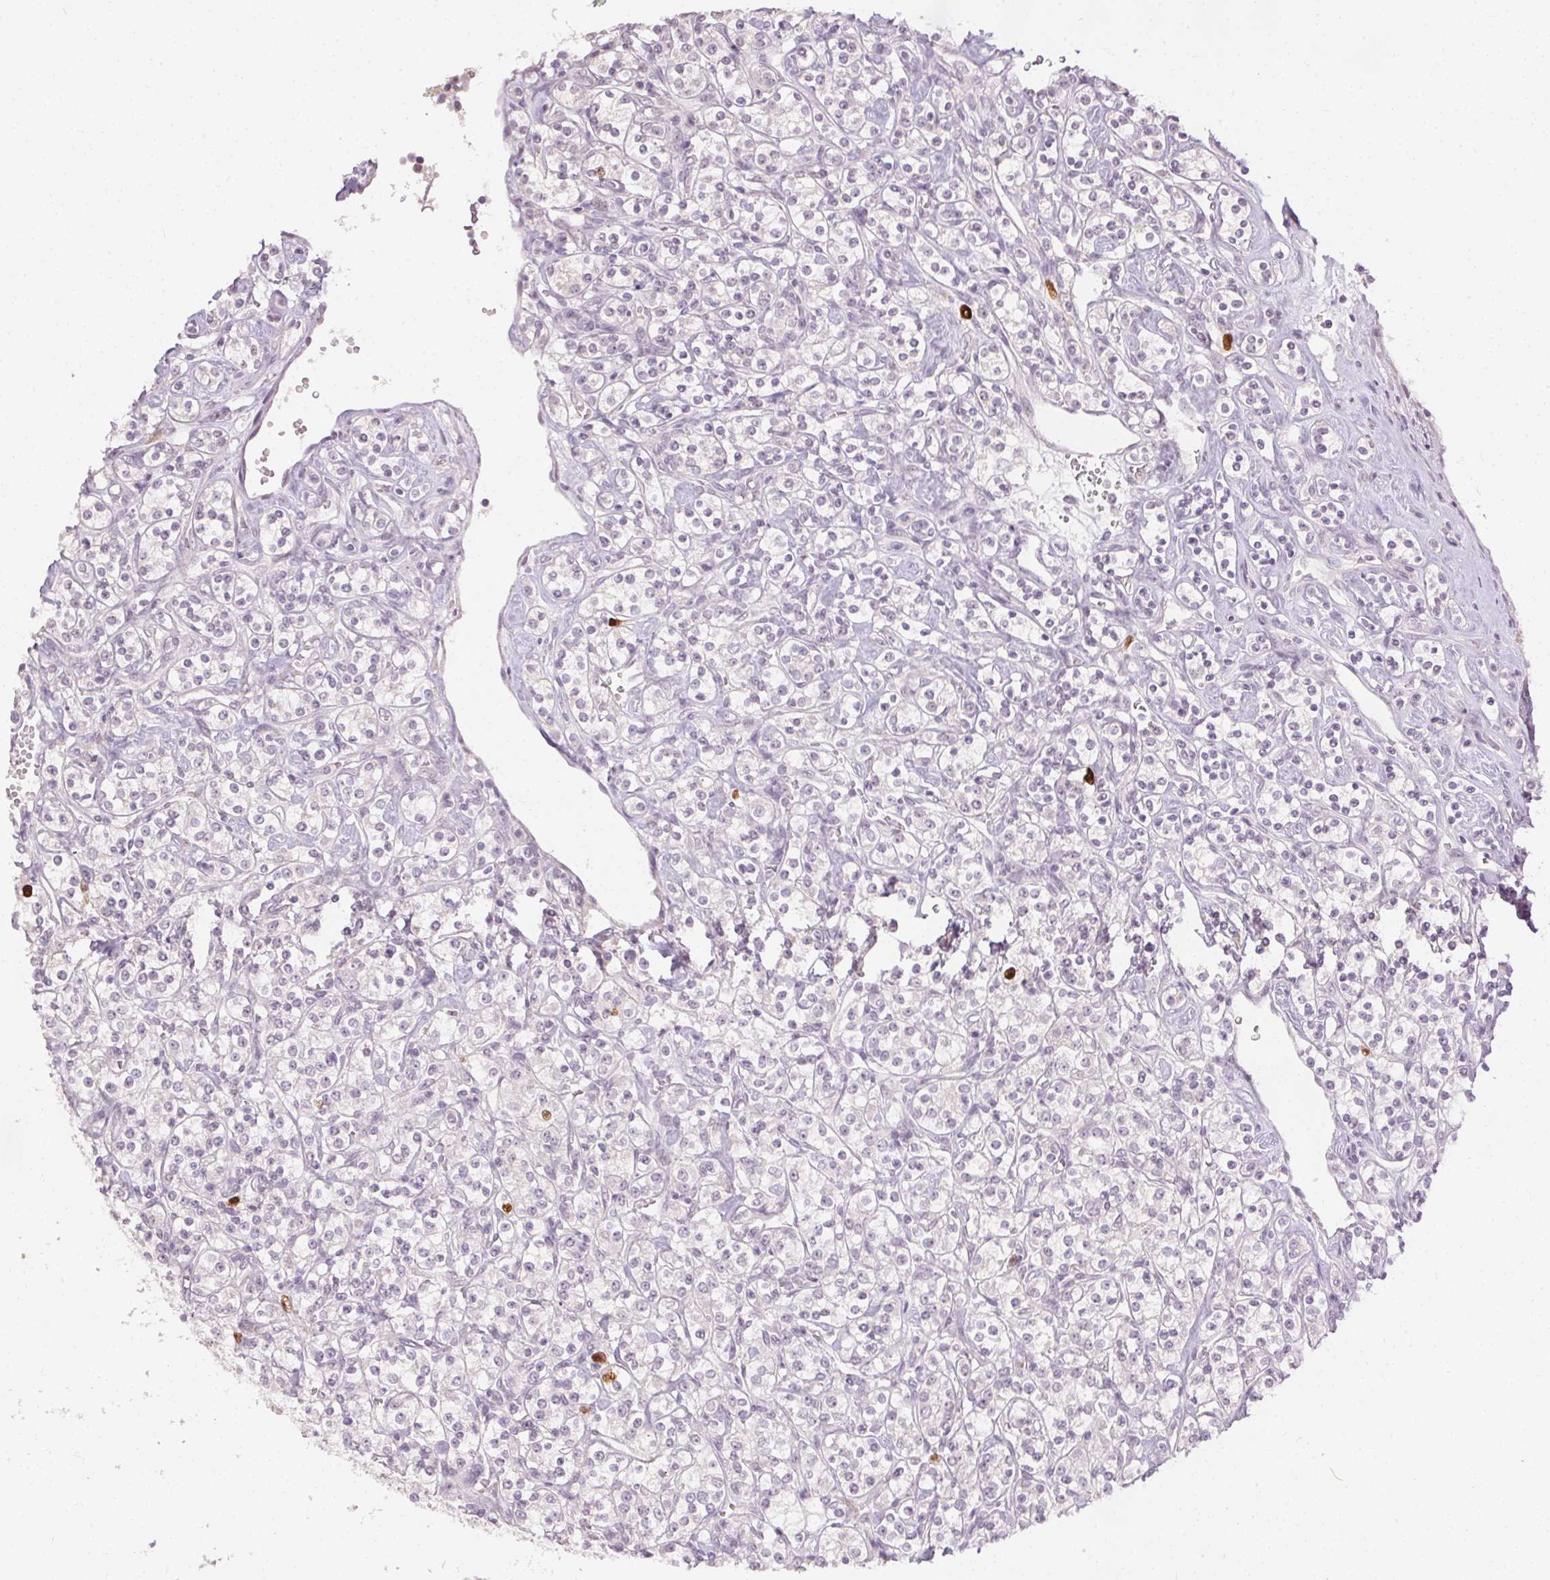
{"staining": {"intensity": "strong", "quantity": "<25%", "location": "nuclear"}, "tissue": "renal cancer", "cell_type": "Tumor cells", "image_type": "cancer", "snomed": [{"axis": "morphology", "description": "Adenocarcinoma, NOS"}, {"axis": "topography", "description": "Kidney"}], "caption": "Immunohistochemistry (IHC) (DAB) staining of renal adenocarcinoma displays strong nuclear protein expression in approximately <25% of tumor cells.", "gene": "ANLN", "patient": {"sex": "male", "age": 77}}